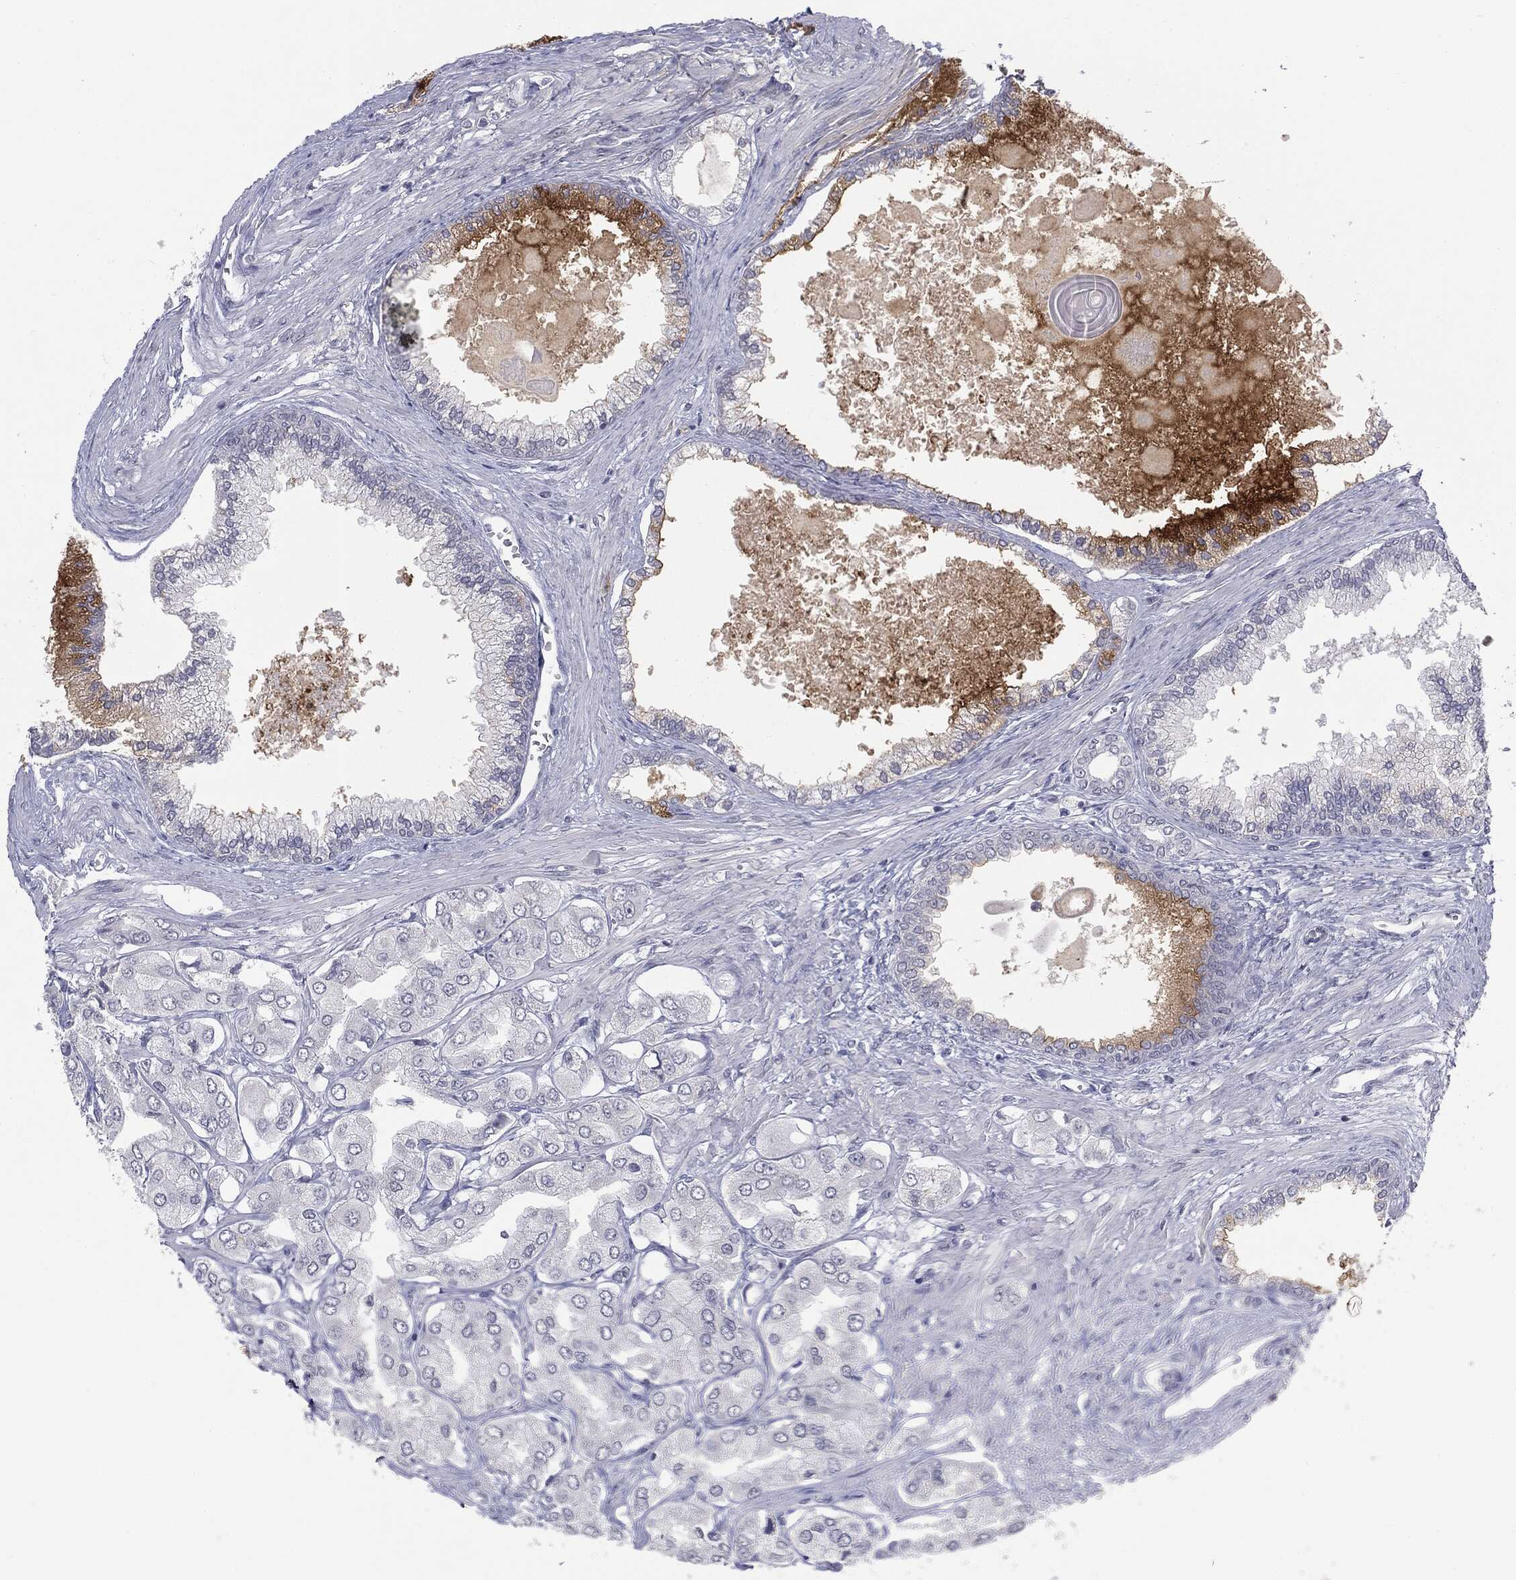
{"staining": {"intensity": "negative", "quantity": "none", "location": "none"}, "tissue": "prostate cancer", "cell_type": "Tumor cells", "image_type": "cancer", "snomed": [{"axis": "morphology", "description": "Adenocarcinoma, Low grade"}, {"axis": "topography", "description": "Prostate"}], "caption": "This is an immunohistochemistry image of adenocarcinoma (low-grade) (prostate). There is no positivity in tumor cells.", "gene": "MUC1", "patient": {"sex": "male", "age": 69}}